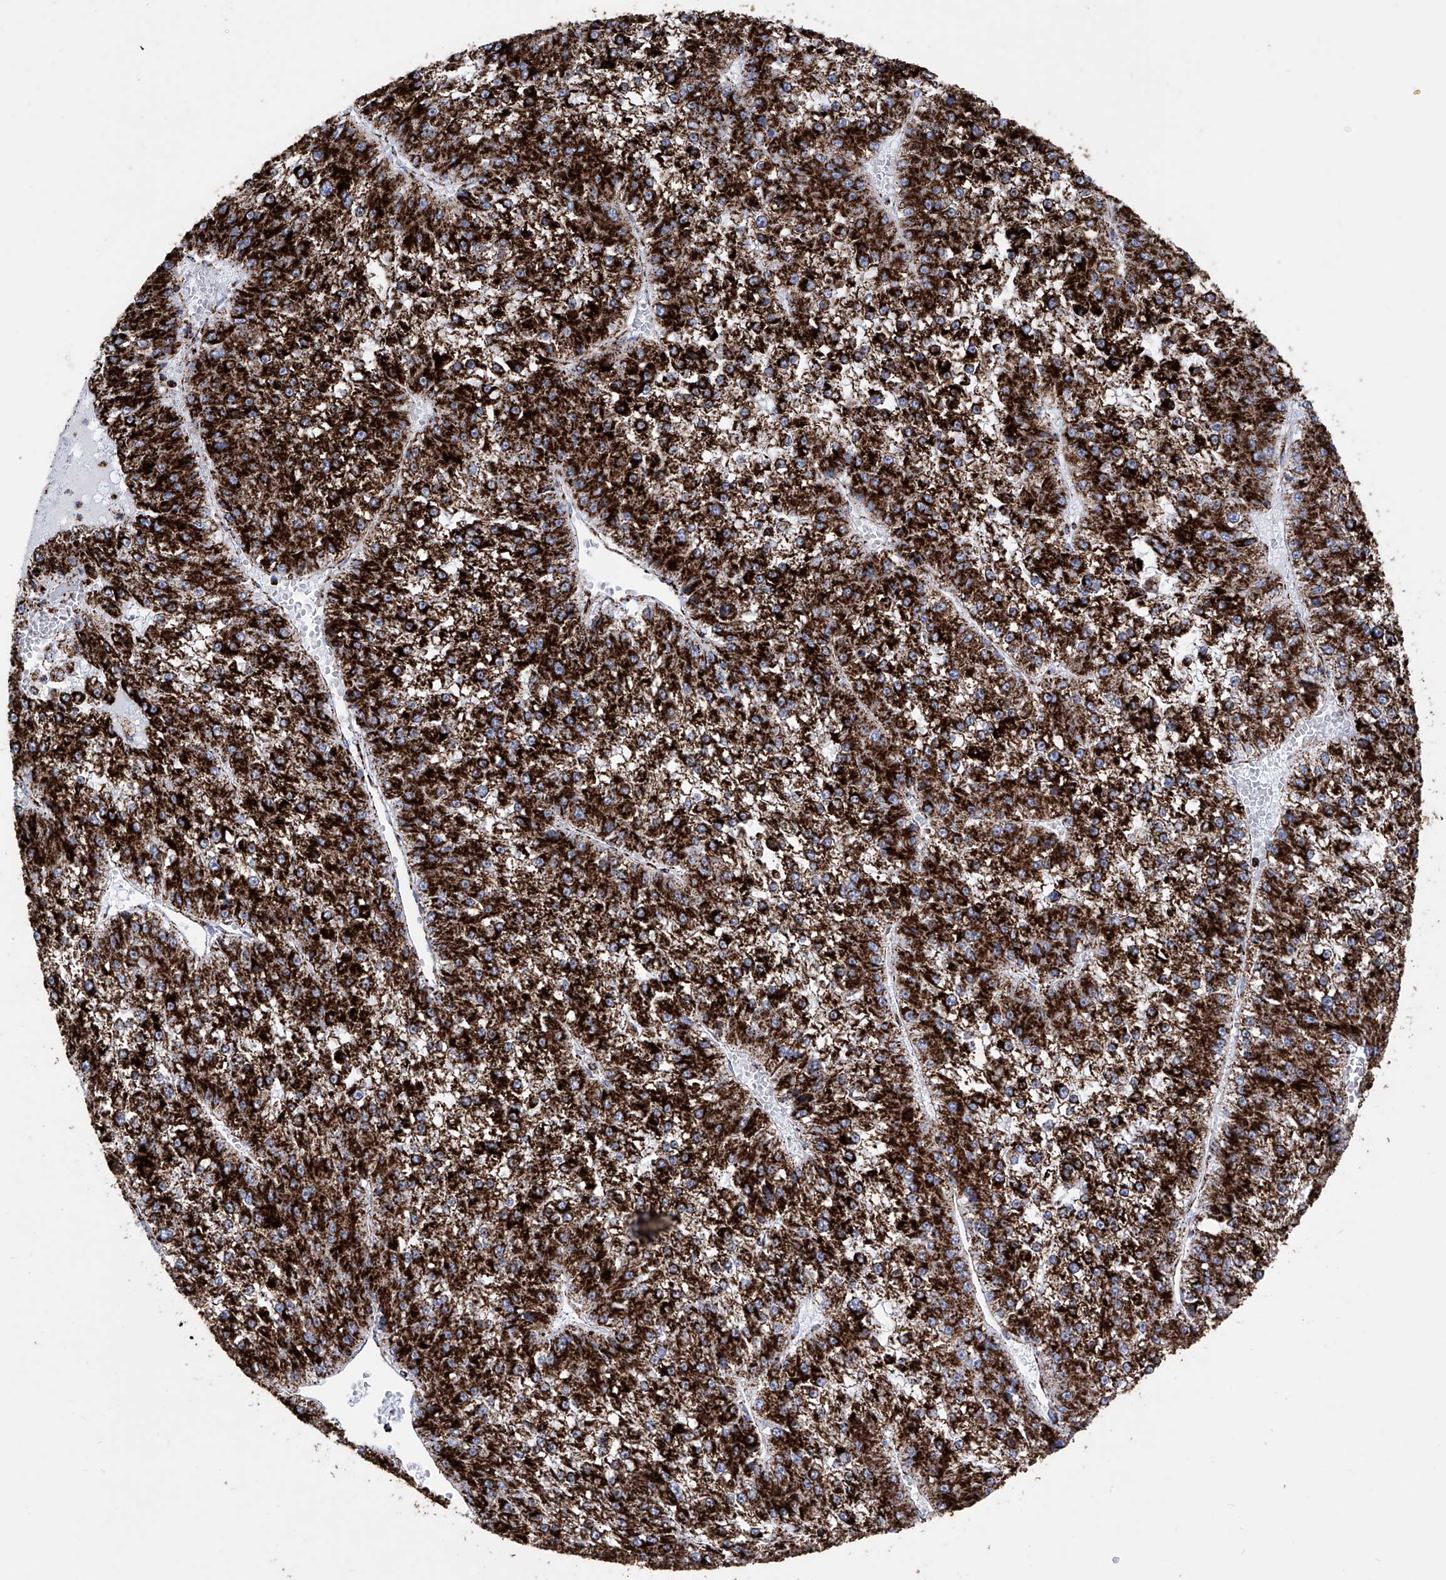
{"staining": {"intensity": "strong", "quantity": ">75%", "location": "cytoplasmic/membranous"}, "tissue": "liver cancer", "cell_type": "Tumor cells", "image_type": "cancer", "snomed": [{"axis": "morphology", "description": "Carcinoma, Hepatocellular, NOS"}, {"axis": "topography", "description": "Liver"}], "caption": "Liver hepatocellular carcinoma was stained to show a protein in brown. There is high levels of strong cytoplasmic/membranous positivity in about >75% of tumor cells.", "gene": "ATP5PF", "patient": {"sex": "female", "age": 73}}